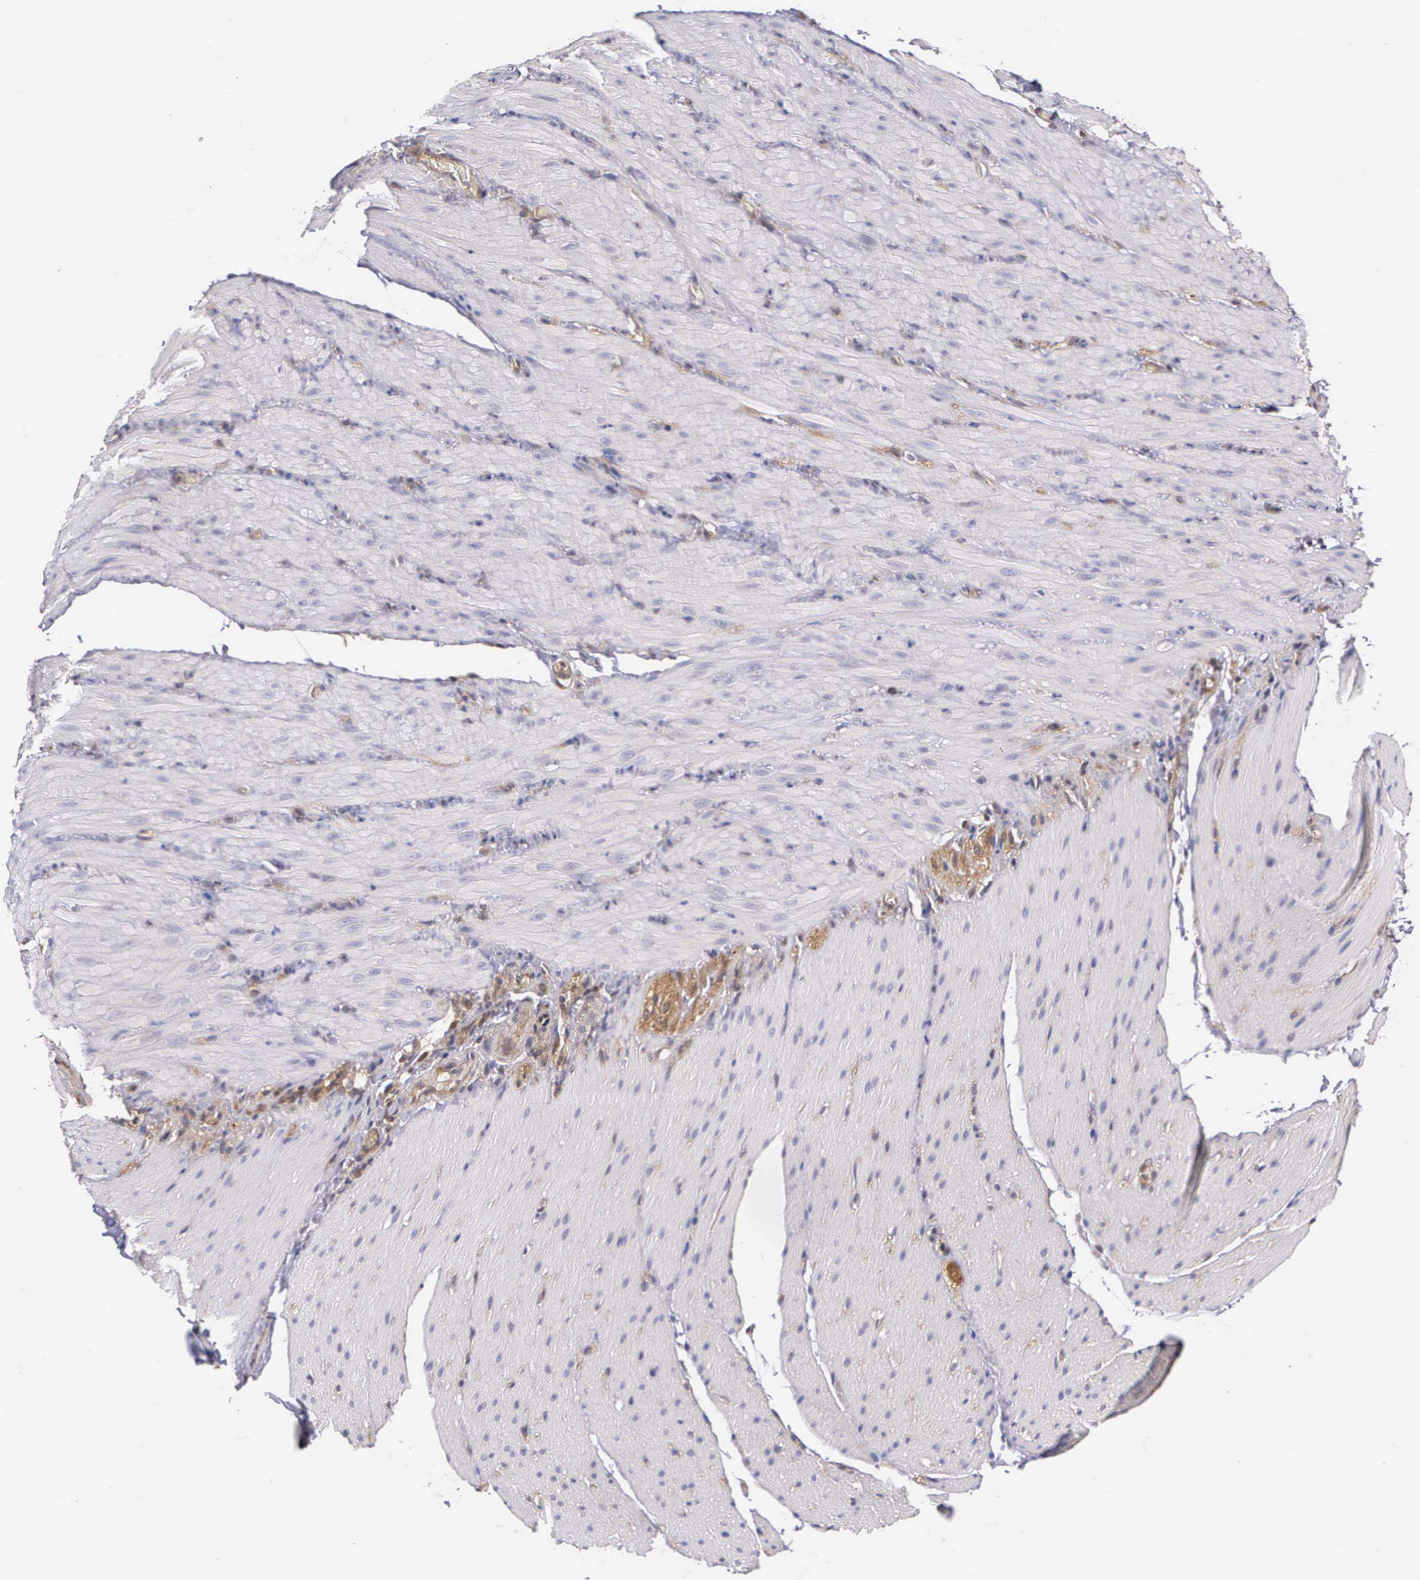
{"staining": {"intensity": "negative", "quantity": "none", "location": "none"}, "tissue": "smooth muscle", "cell_type": "Smooth muscle cells", "image_type": "normal", "snomed": [{"axis": "morphology", "description": "Normal tissue, NOS"}, {"axis": "topography", "description": "Duodenum"}], "caption": "Smooth muscle cells are negative for brown protein staining in normal smooth muscle. (DAB (3,3'-diaminobenzidine) IHC with hematoxylin counter stain).", "gene": "IGBP1P2", "patient": {"sex": "male", "age": 63}}